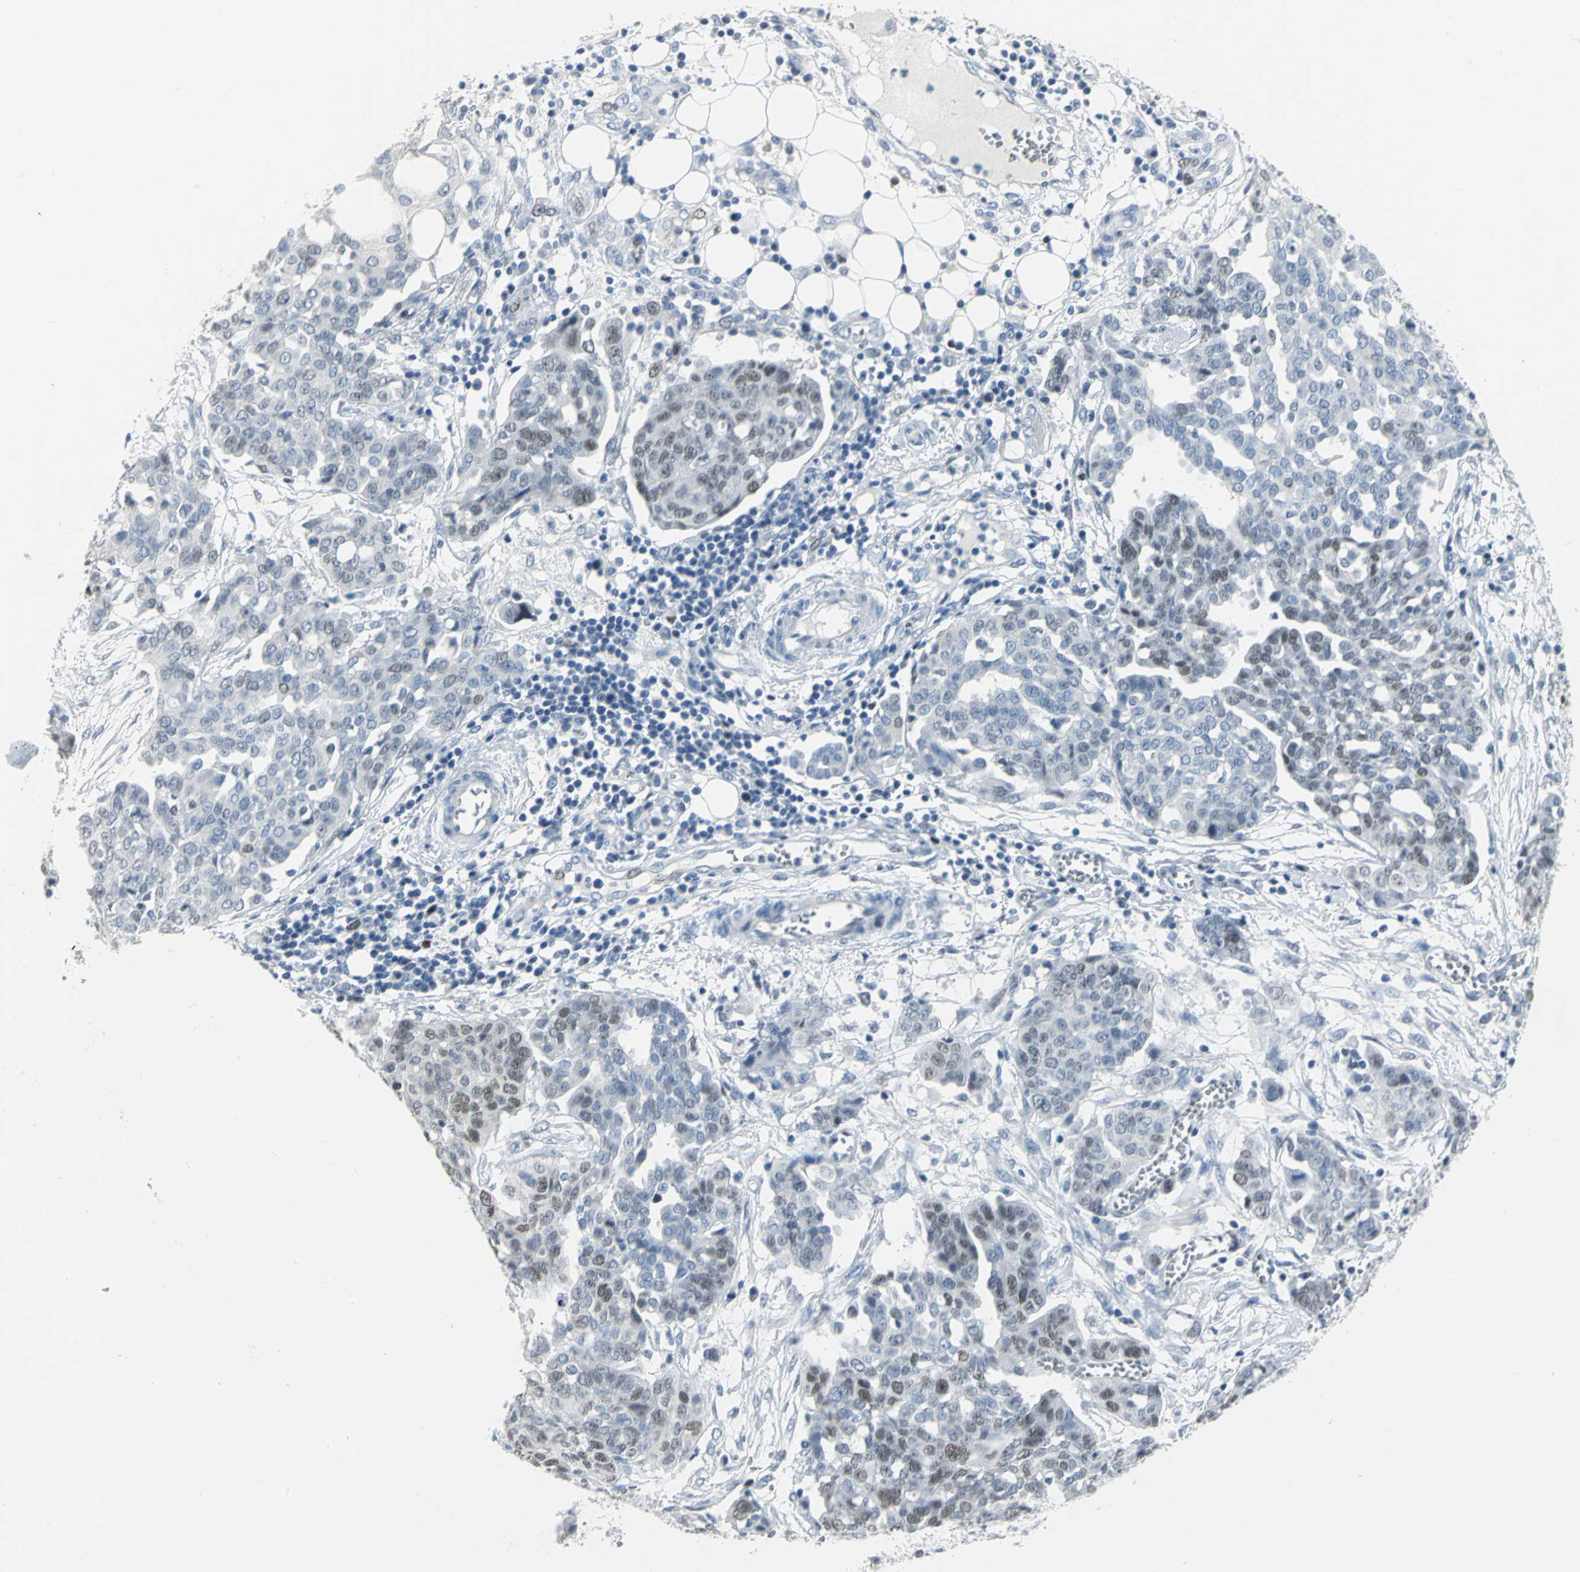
{"staining": {"intensity": "moderate", "quantity": "<25%", "location": "nuclear"}, "tissue": "ovarian cancer", "cell_type": "Tumor cells", "image_type": "cancer", "snomed": [{"axis": "morphology", "description": "Cystadenocarcinoma, serous, NOS"}, {"axis": "topography", "description": "Soft tissue"}, {"axis": "topography", "description": "Ovary"}], "caption": "Serous cystadenocarcinoma (ovarian) was stained to show a protein in brown. There is low levels of moderate nuclear staining in approximately <25% of tumor cells.", "gene": "MCM3", "patient": {"sex": "female", "age": 57}}